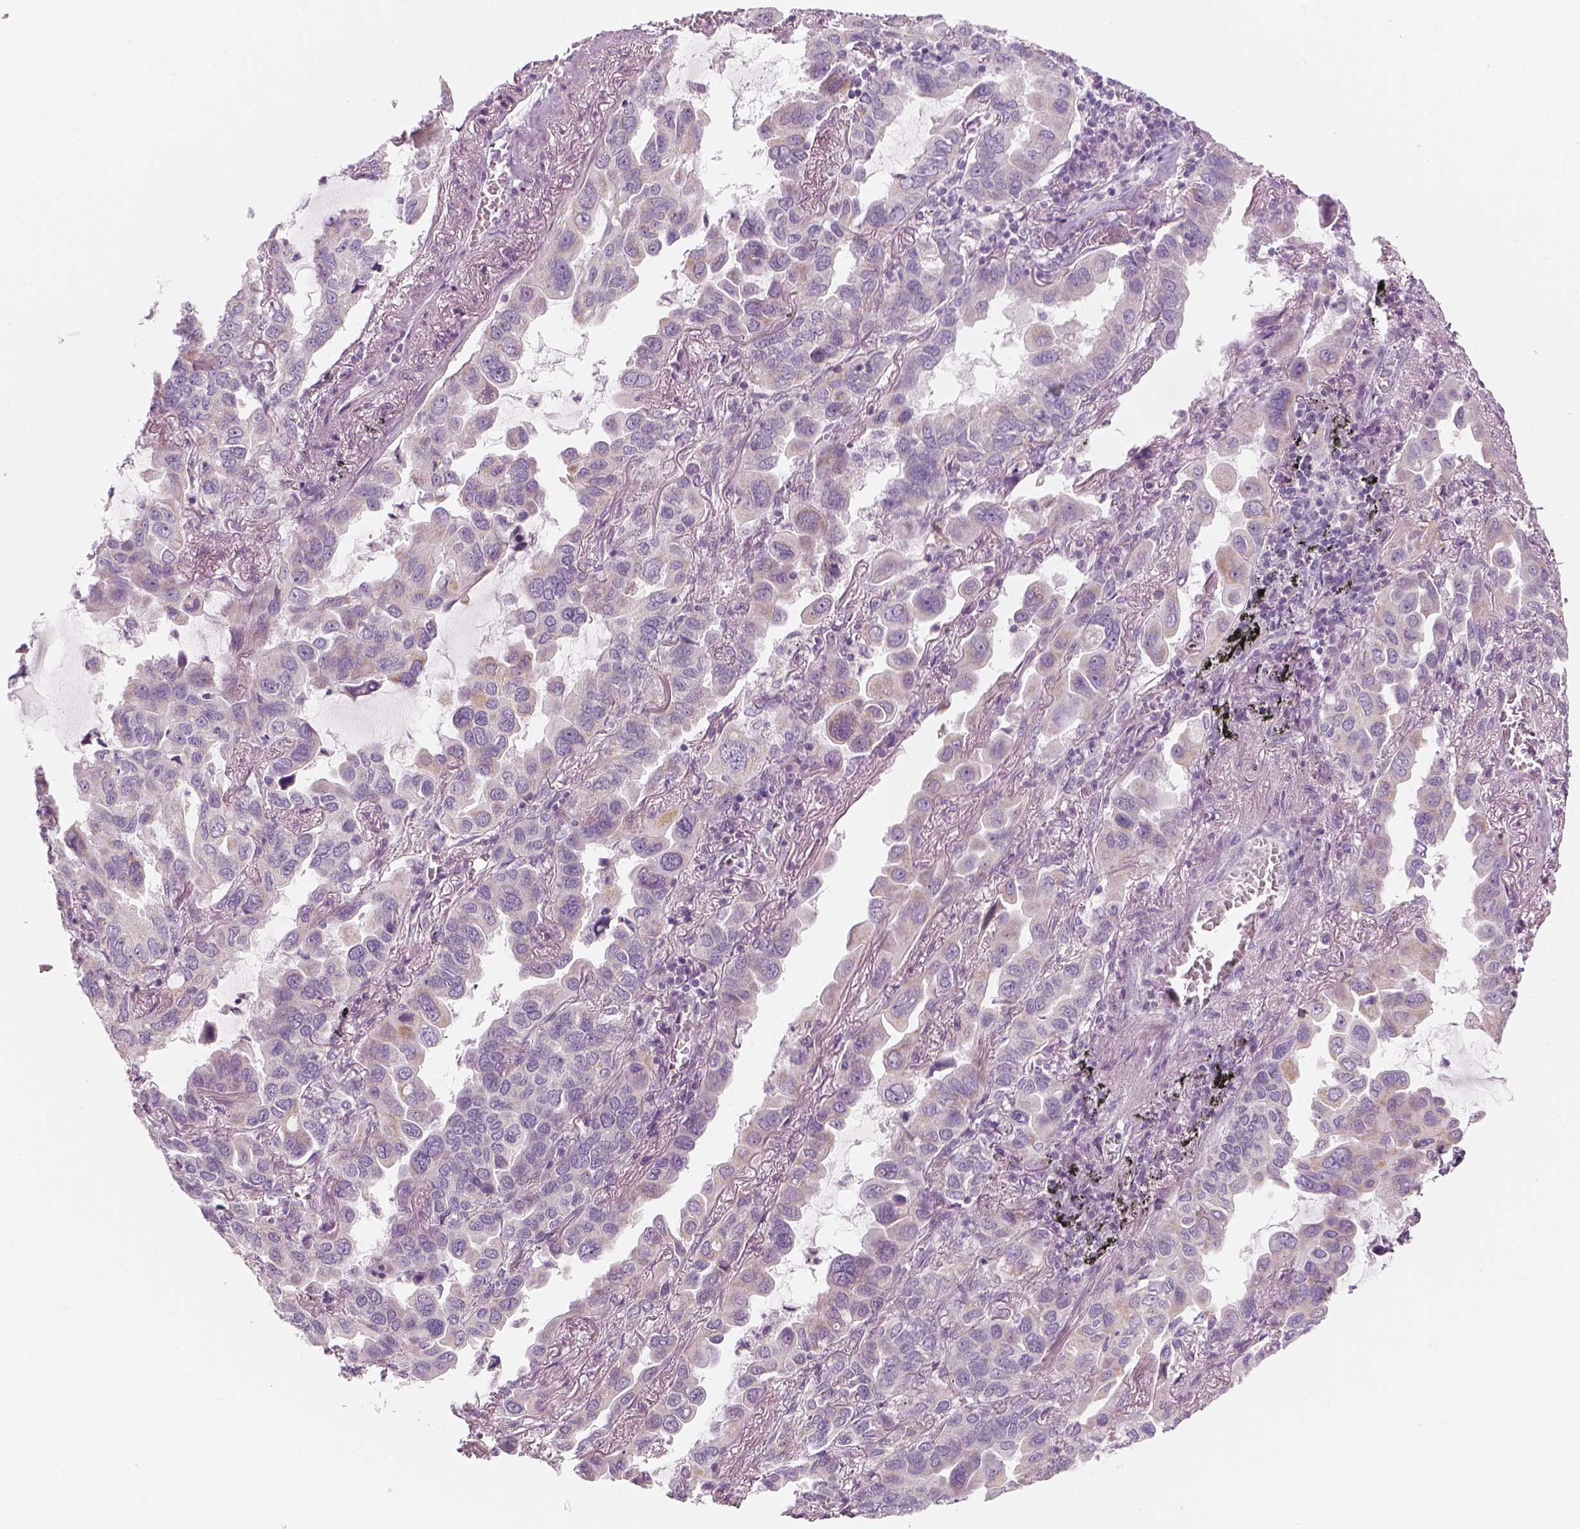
{"staining": {"intensity": "negative", "quantity": "none", "location": "none"}, "tissue": "lung cancer", "cell_type": "Tumor cells", "image_type": "cancer", "snomed": [{"axis": "morphology", "description": "Adenocarcinoma, NOS"}, {"axis": "topography", "description": "Lung"}], "caption": "A histopathology image of human adenocarcinoma (lung) is negative for staining in tumor cells. (Stains: DAB IHC with hematoxylin counter stain, Microscopy: brightfield microscopy at high magnification).", "gene": "PRAME", "patient": {"sex": "male", "age": 64}}